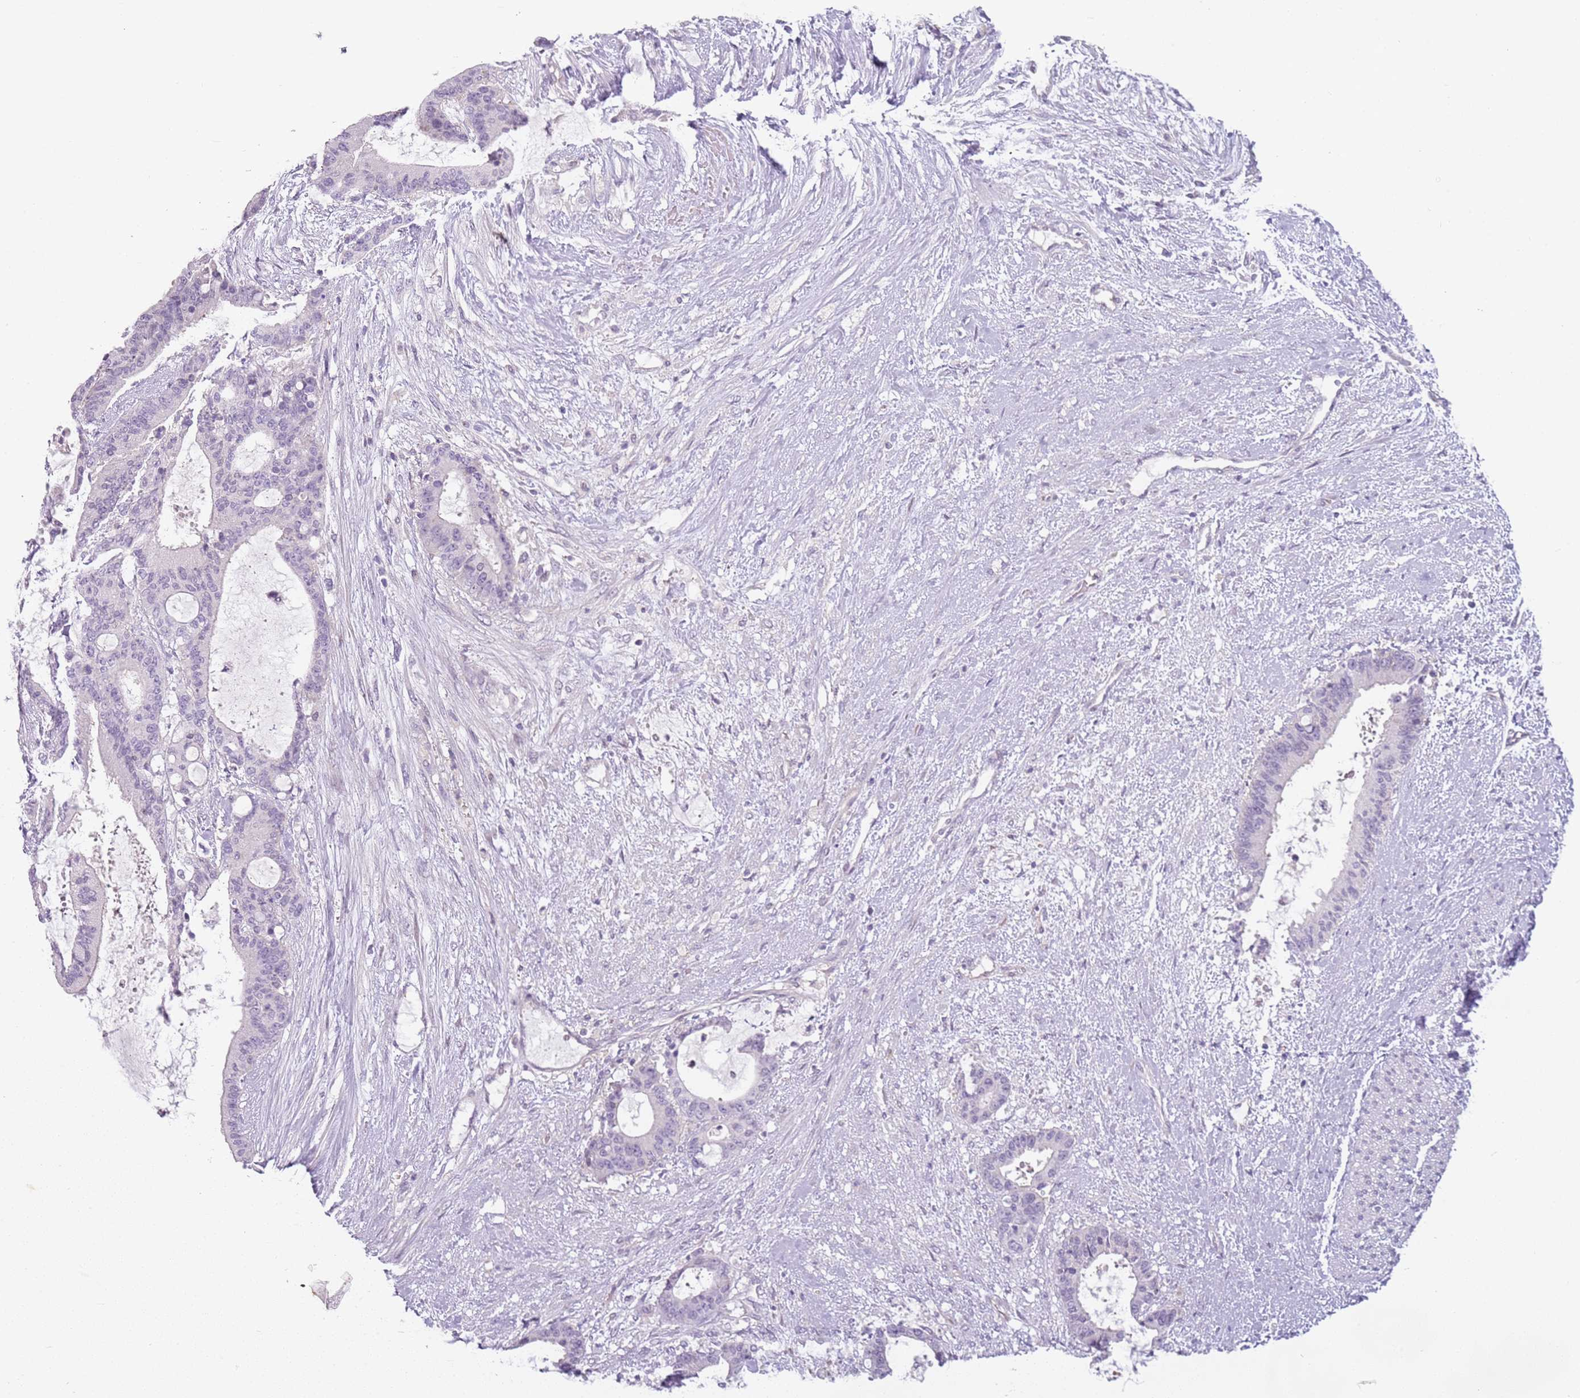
{"staining": {"intensity": "negative", "quantity": "none", "location": "none"}, "tissue": "liver cancer", "cell_type": "Tumor cells", "image_type": "cancer", "snomed": [{"axis": "morphology", "description": "Normal tissue, NOS"}, {"axis": "morphology", "description": "Cholangiocarcinoma"}, {"axis": "topography", "description": "Liver"}, {"axis": "topography", "description": "Peripheral nerve tissue"}], "caption": "IHC image of human liver cholangiocarcinoma stained for a protein (brown), which exhibits no staining in tumor cells.", "gene": "DEFB116", "patient": {"sex": "female", "age": 73}}